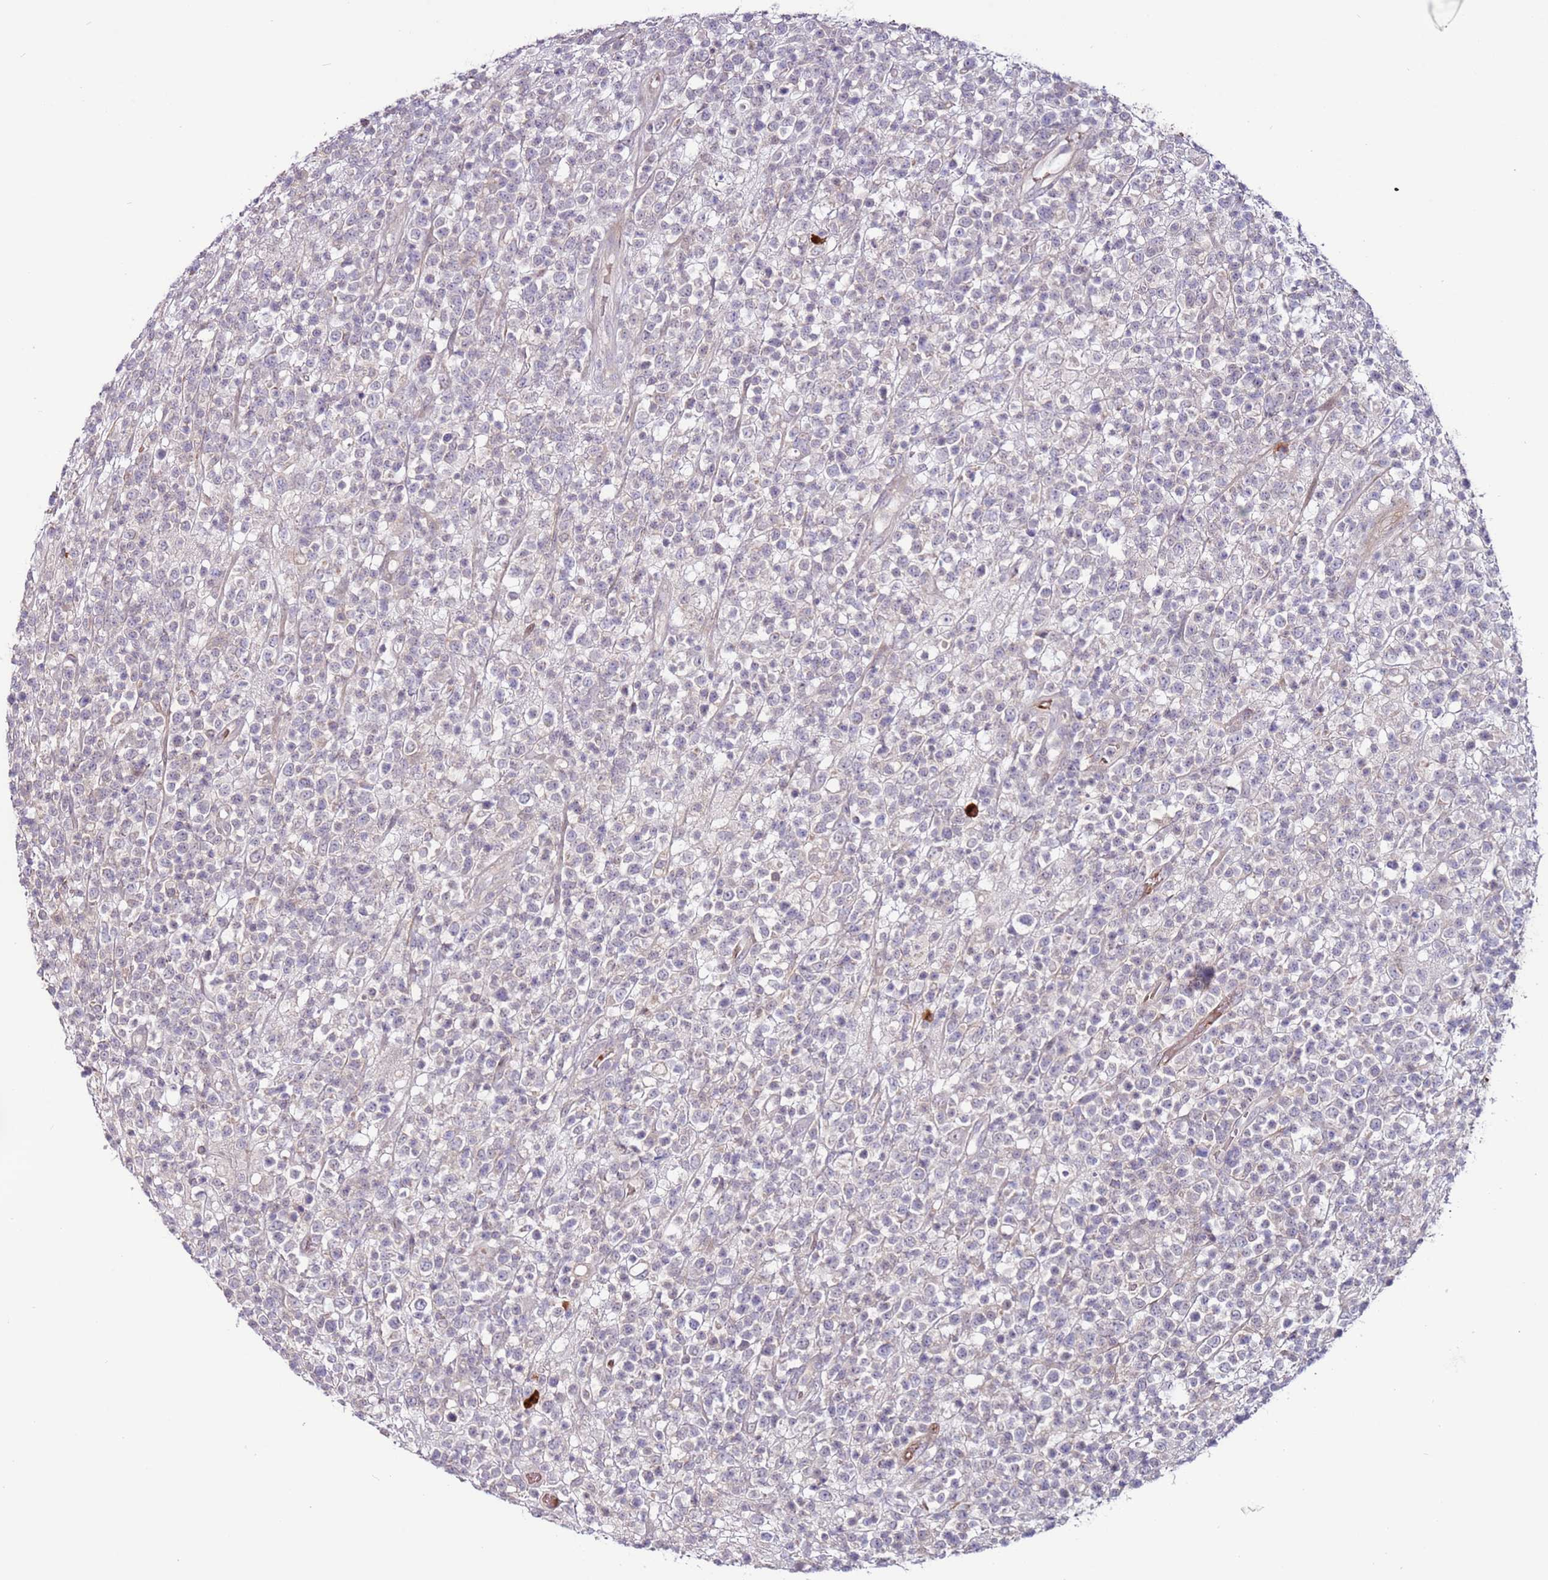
{"staining": {"intensity": "negative", "quantity": "none", "location": "none"}, "tissue": "lymphoma", "cell_type": "Tumor cells", "image_type": "cancer", "snomed": [{"axis": "morphology", "description": "Malignant lymphoma, non-Hodgkin's type, High grade"}, {"axis": "topography", "description": "Colon"}], "caption": "Tumor cells show no significant staining in malignant lymphoma, non-Hodgkin's type (high-grade).", "gene": "MTG2", "patient": {"sex": "female", "age": 53}}